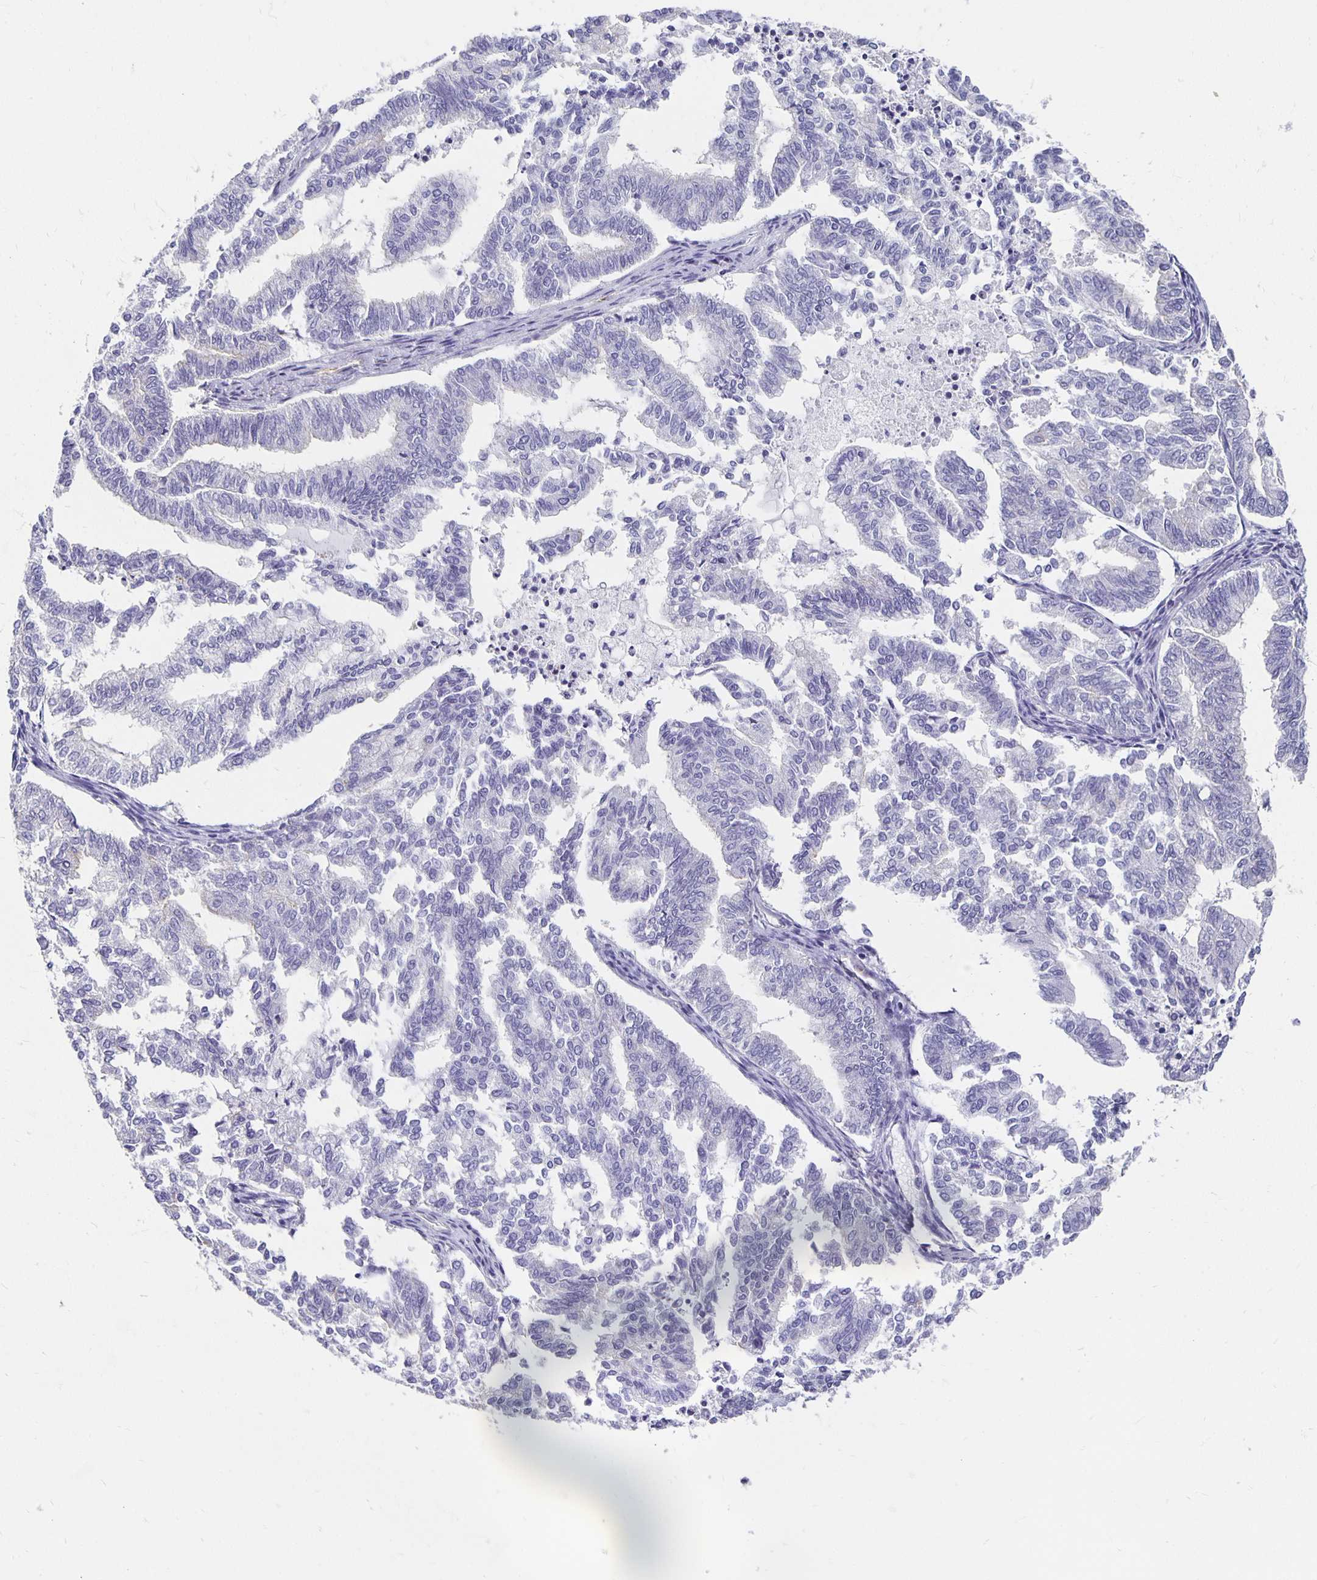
{"staining": {"intensity": "negative", "quantity": "none", "location": "none"}, "tissue": "endometrial cancer", "cell_type": "Tumor cells", "image_type": "cancer", "snomed": [{"axis": "morphology", "description": "Adenocarcinoma, NOS"}, {"axis": "topography", "description": "Endometrium"}], "caption": "Immunohistochemical staining of endometrial cancer demonstrates no significant staining in tumor cells. The staining was performed using DAB to visualize the protein expression in brown, while the nuclei were stained in blue with hematoxylin (Magnification: 20x).", "gene": "APOB", "patient": {"sex": "female", "age": 79}}